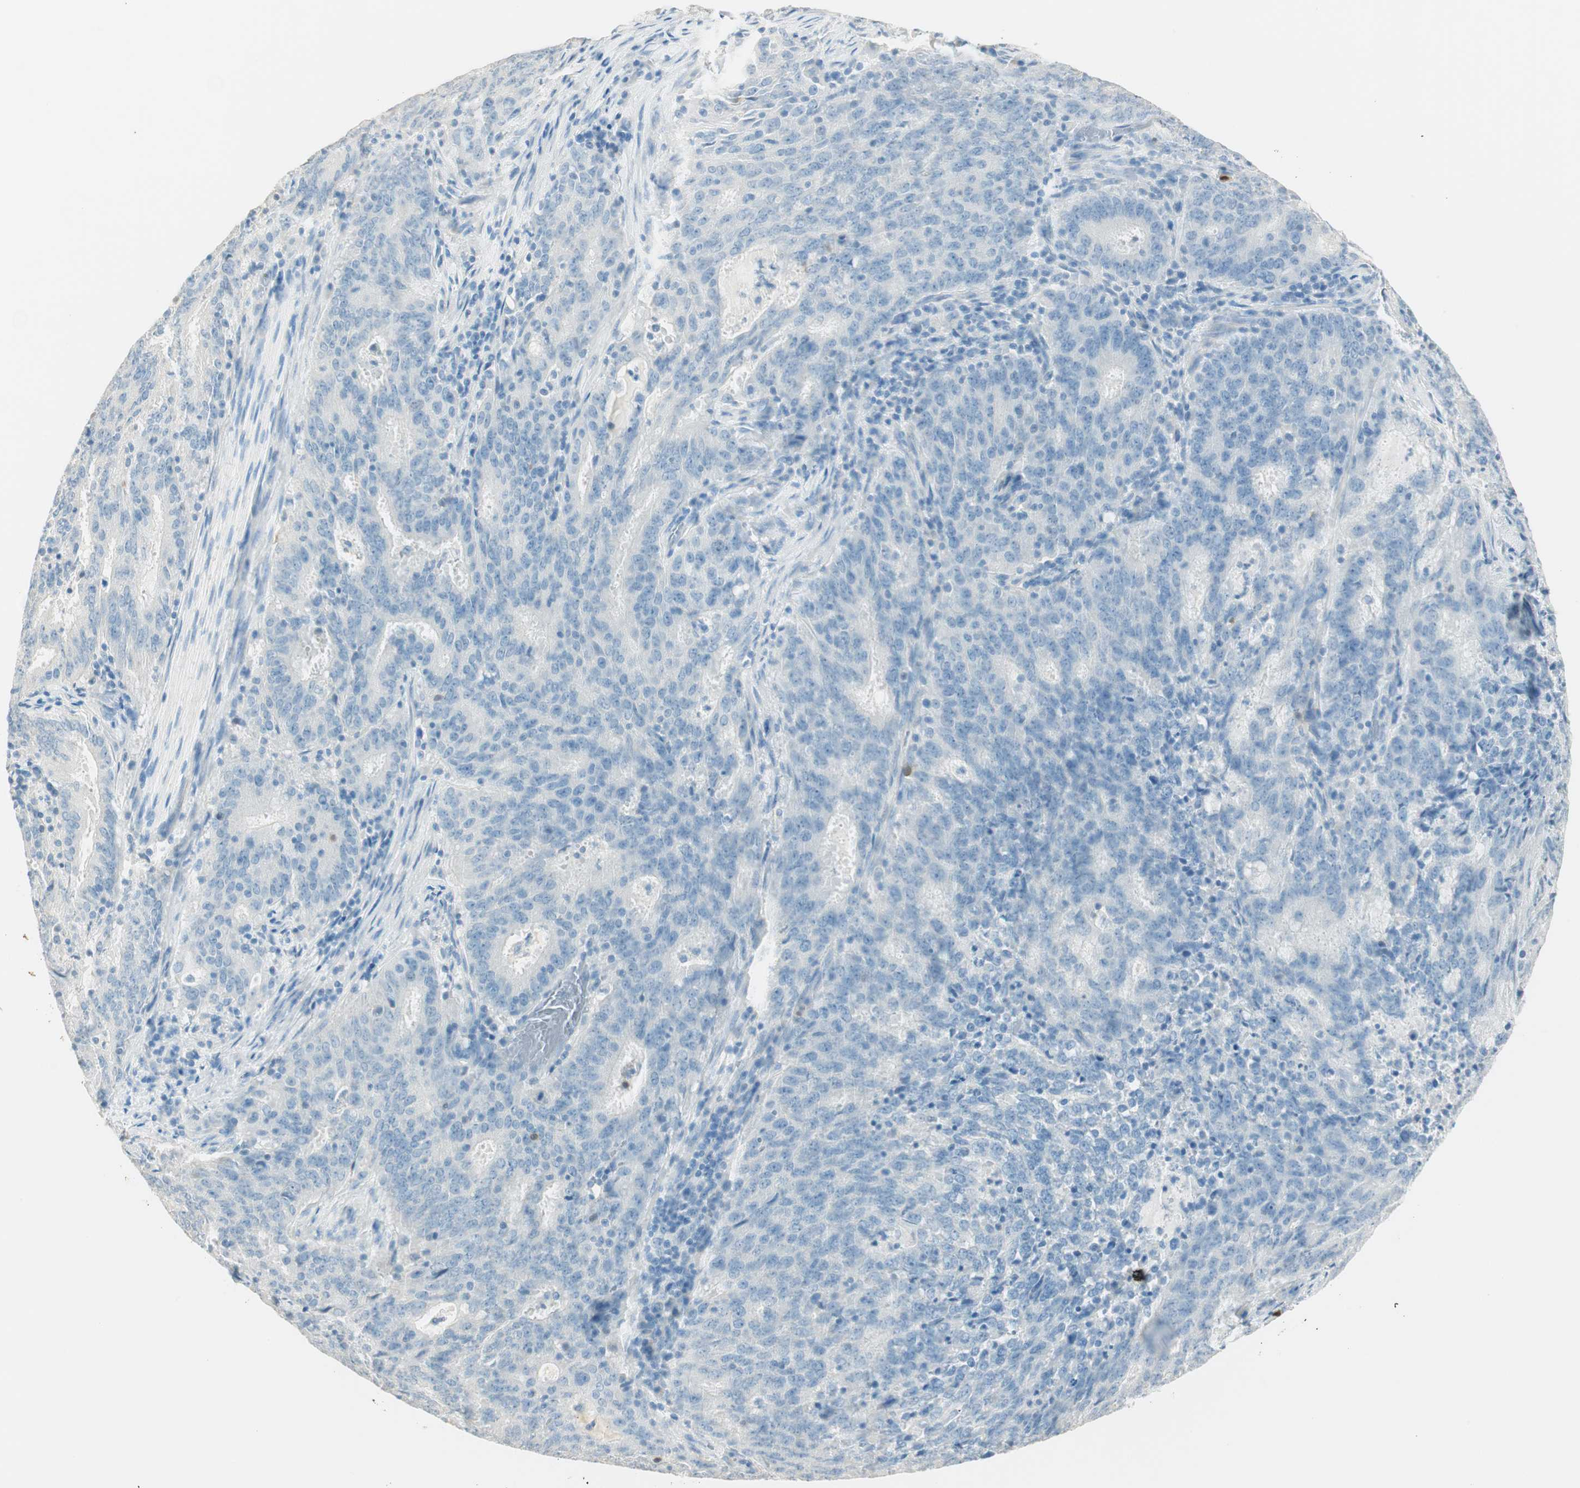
{"staining": {"intensity": "negative", "quantity": "none", "location": "none"}, "tissue": "cervical cancer", "cell_type": "Tumor cells", "image_type": "cancer", "snomed": [{"axis": "morphology", "description": "Adenocarcinoma, NOS"}, {"axis": "topography", "description": "Cervix"}], "caption": "This image is of cervical adenocarcinoma stained with immunohistochemistry (IHC) to label a protein in brown with the nuclei are counter-stained blue. There is no staining in tumor cells.", "gene": "HPGD", "patient": {"sex": "female", "age": 44}}